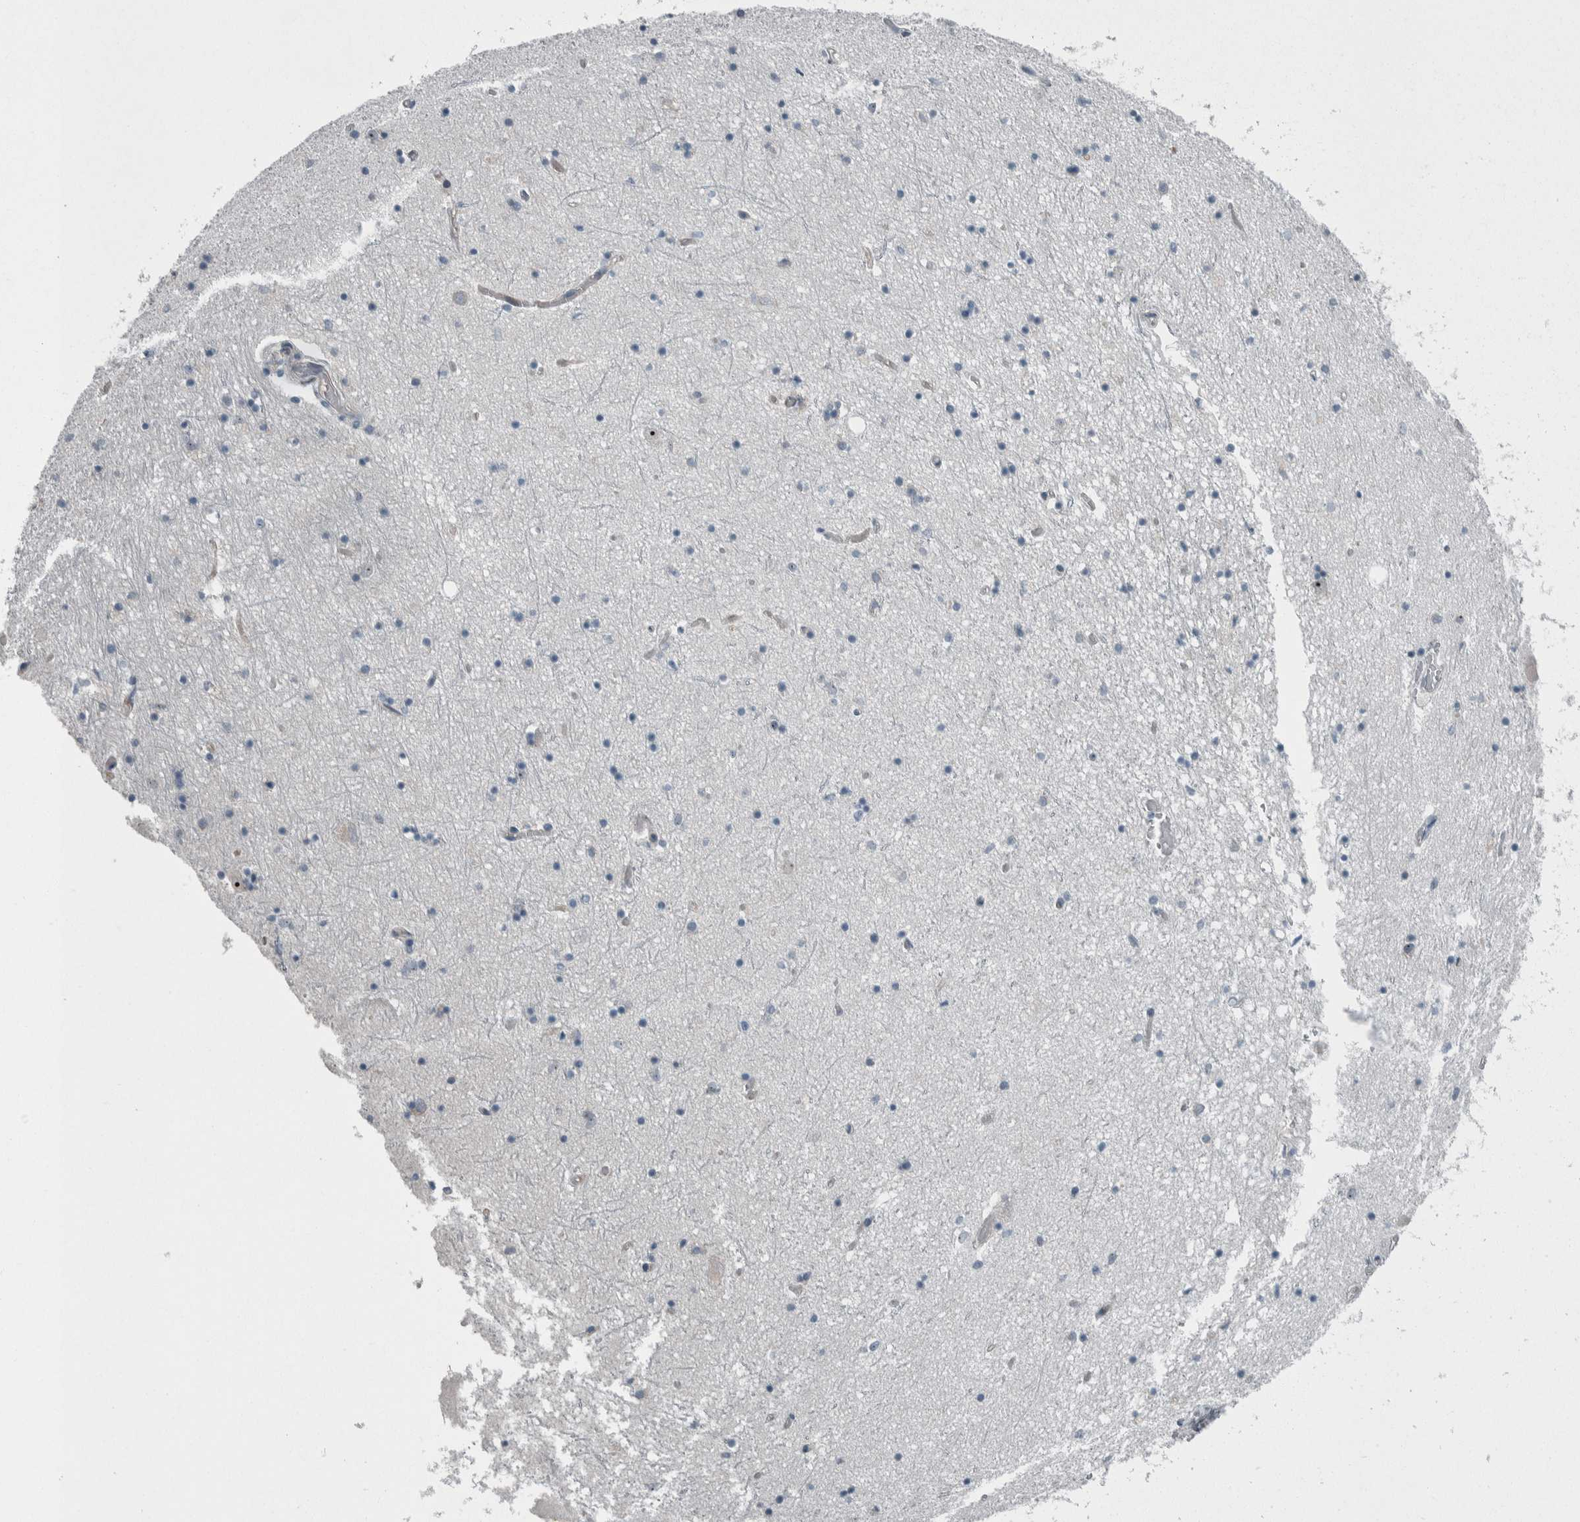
{"staining": {"intensity": "negative", "quantity": "none", "location": "none"}, "tissue": "hippocampus", "cell_type": "Glial cells", "image_type": "normal", "snomed": [{"axis": "morphology", "description": "Normal tissue, NOS"}, {"axis": "topography", "description": "Hippocampus"}], "caption": "IHC image of normal human hippocampus stained for a protein (brown), which reveals no expression in glial cells.", "gene": "USP25", "patient": {"sex": "male", "age": 70}}